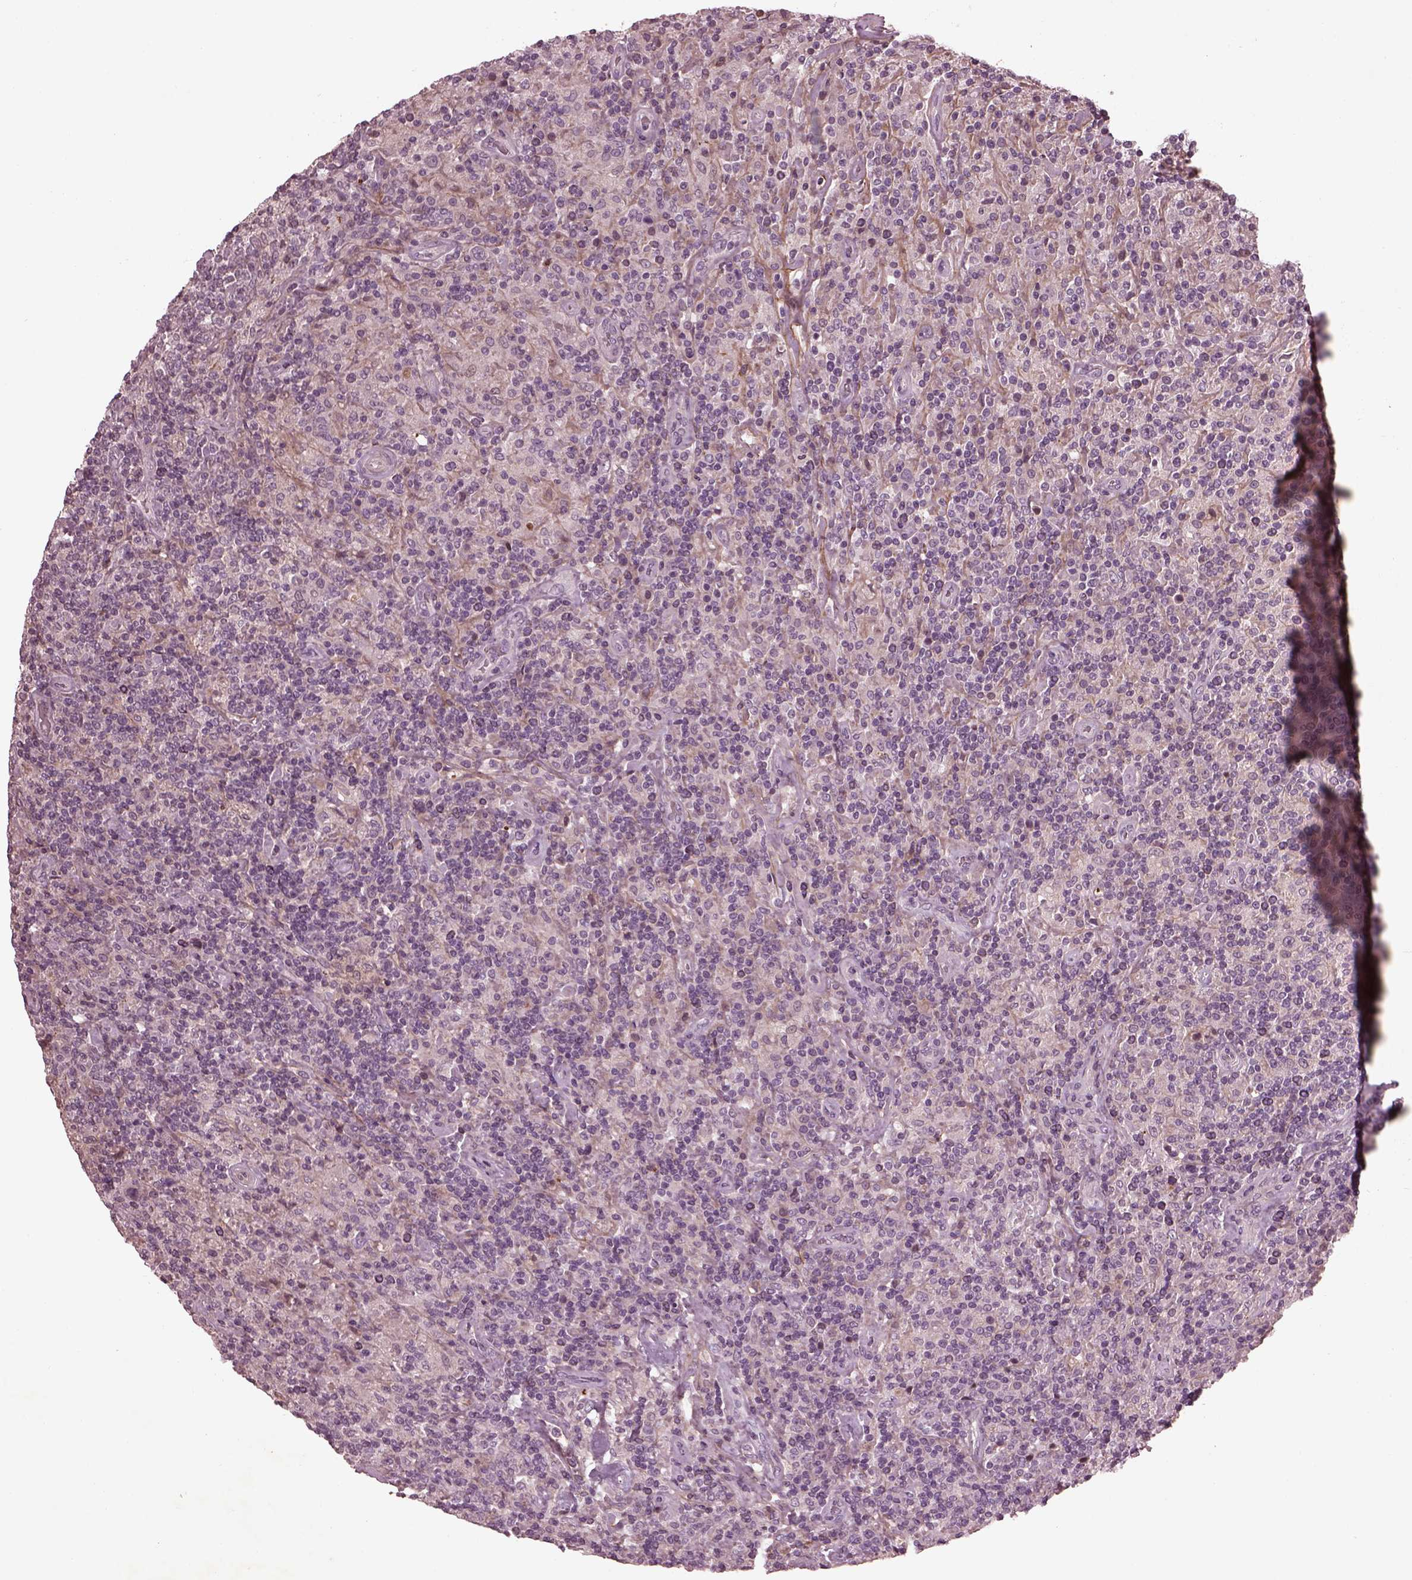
{"staining": {"intensity": "negative", "quantity": "none", "location": "none"}, "tissue": "lymphoma", "cell_type": "Tumor cells", "image_type": "cancer", "snomed": [{"axis": "morphology", "description": "Hodgkin's disease, NOS"}, {"axis": "topography", "description": "Lymph node"}], "caption": "This is an immunohistochemistry image of human Hodgkin's disease. There is no expression in tumor cells.", "gene": "EFEMP1", "patient": {"sex": "male", "age": 70}}